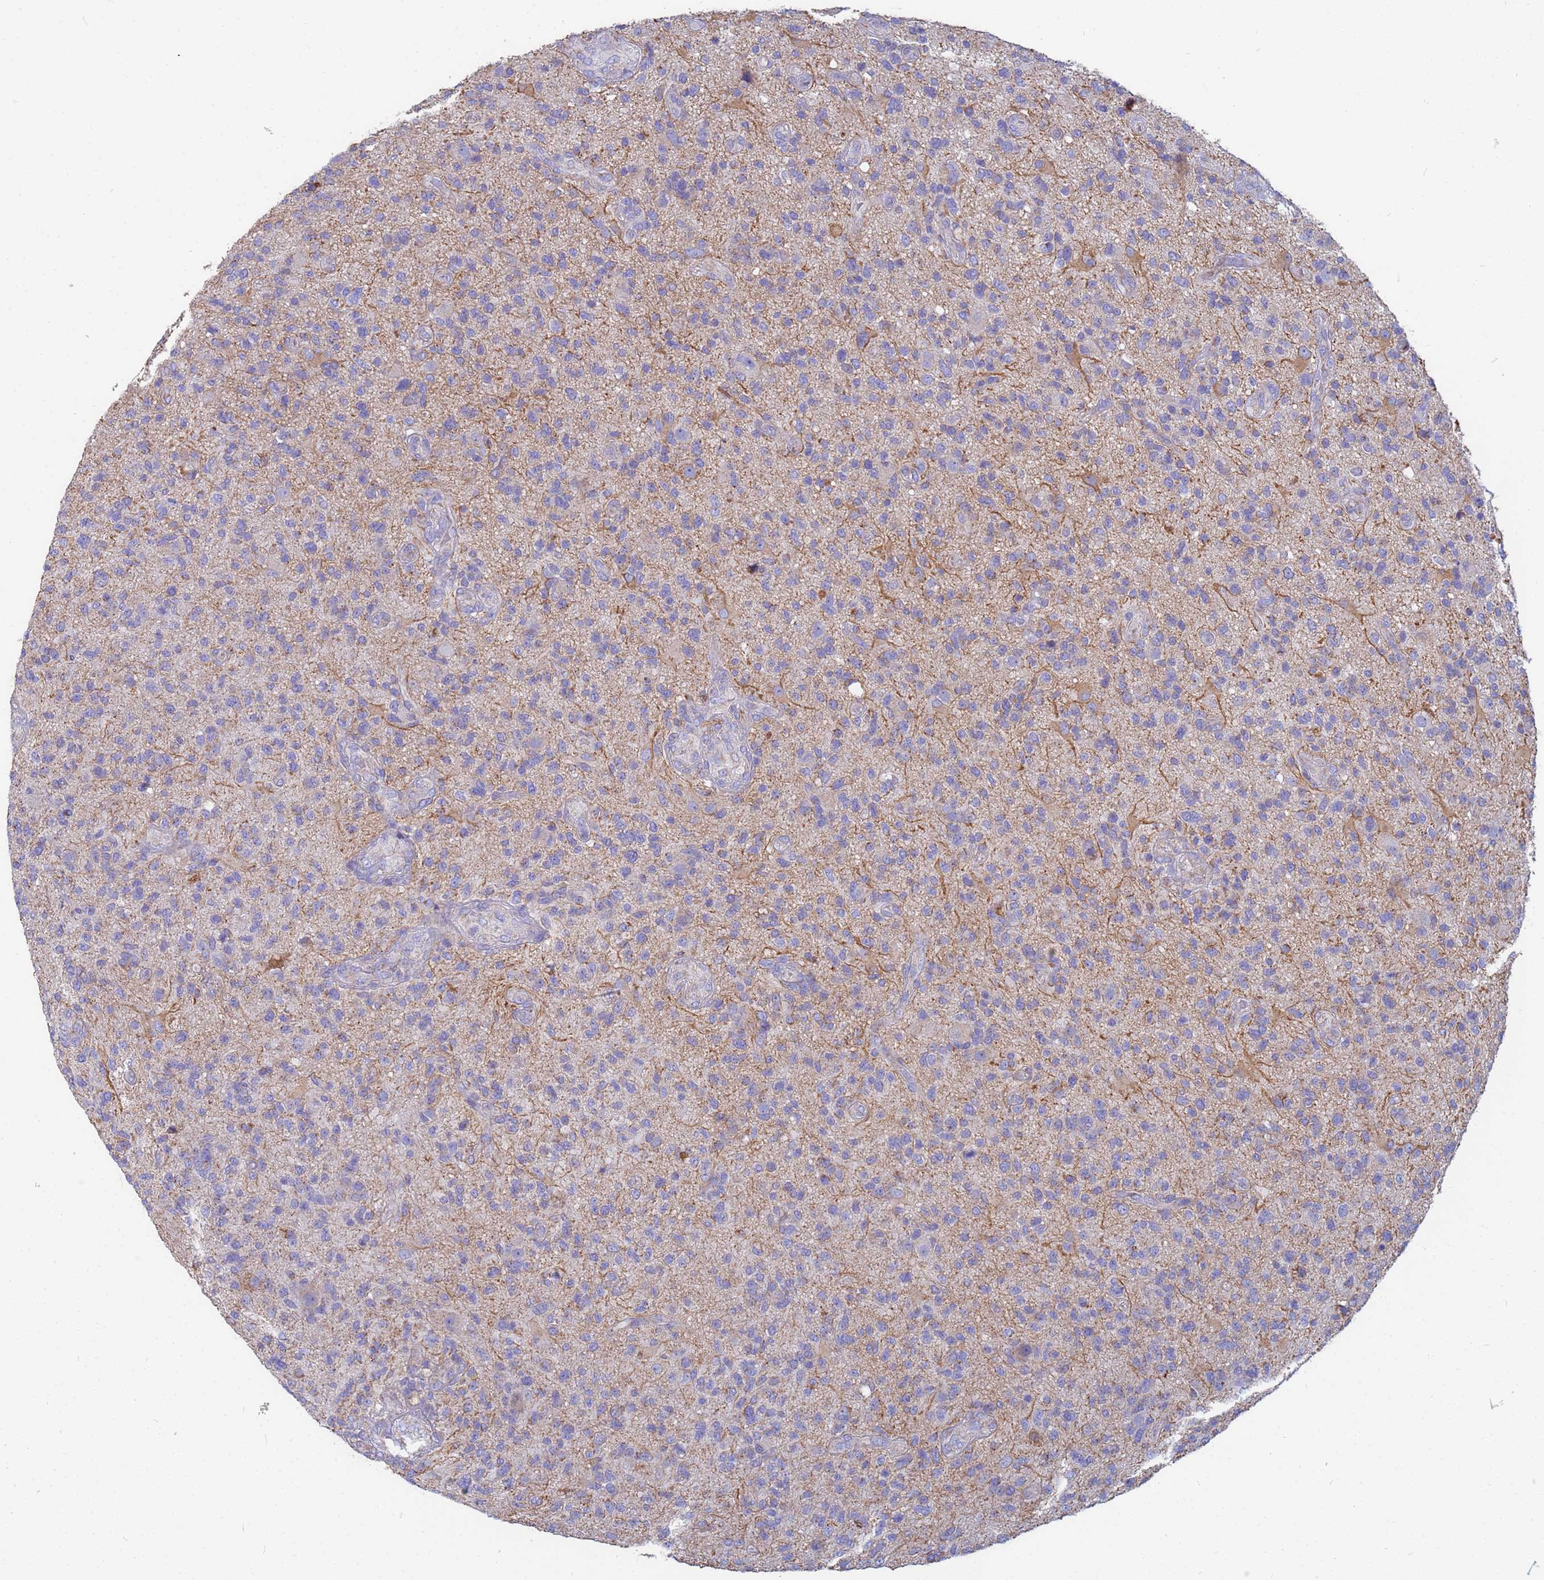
{"staining": {"intensity": "negative", "quantity": "none", "location": "none"}, "tissue": "glioma", "cell_type": "Tumor cells", "image_type": "cancer", "snomed": [{"axis": "morphology", "description": "Glioma, malignant, High grade"}, {"axis": "topography", "description": "Brain"}], "caption": "This histopathology image is of glioma stained with immunohistochemistry (IHC) to label a protein in brown with the nuclei are counter-stained blue. There is no staining in tumor cells.", "gene": "UQCRH", "patient": {"sex": "male", "age": 47}}